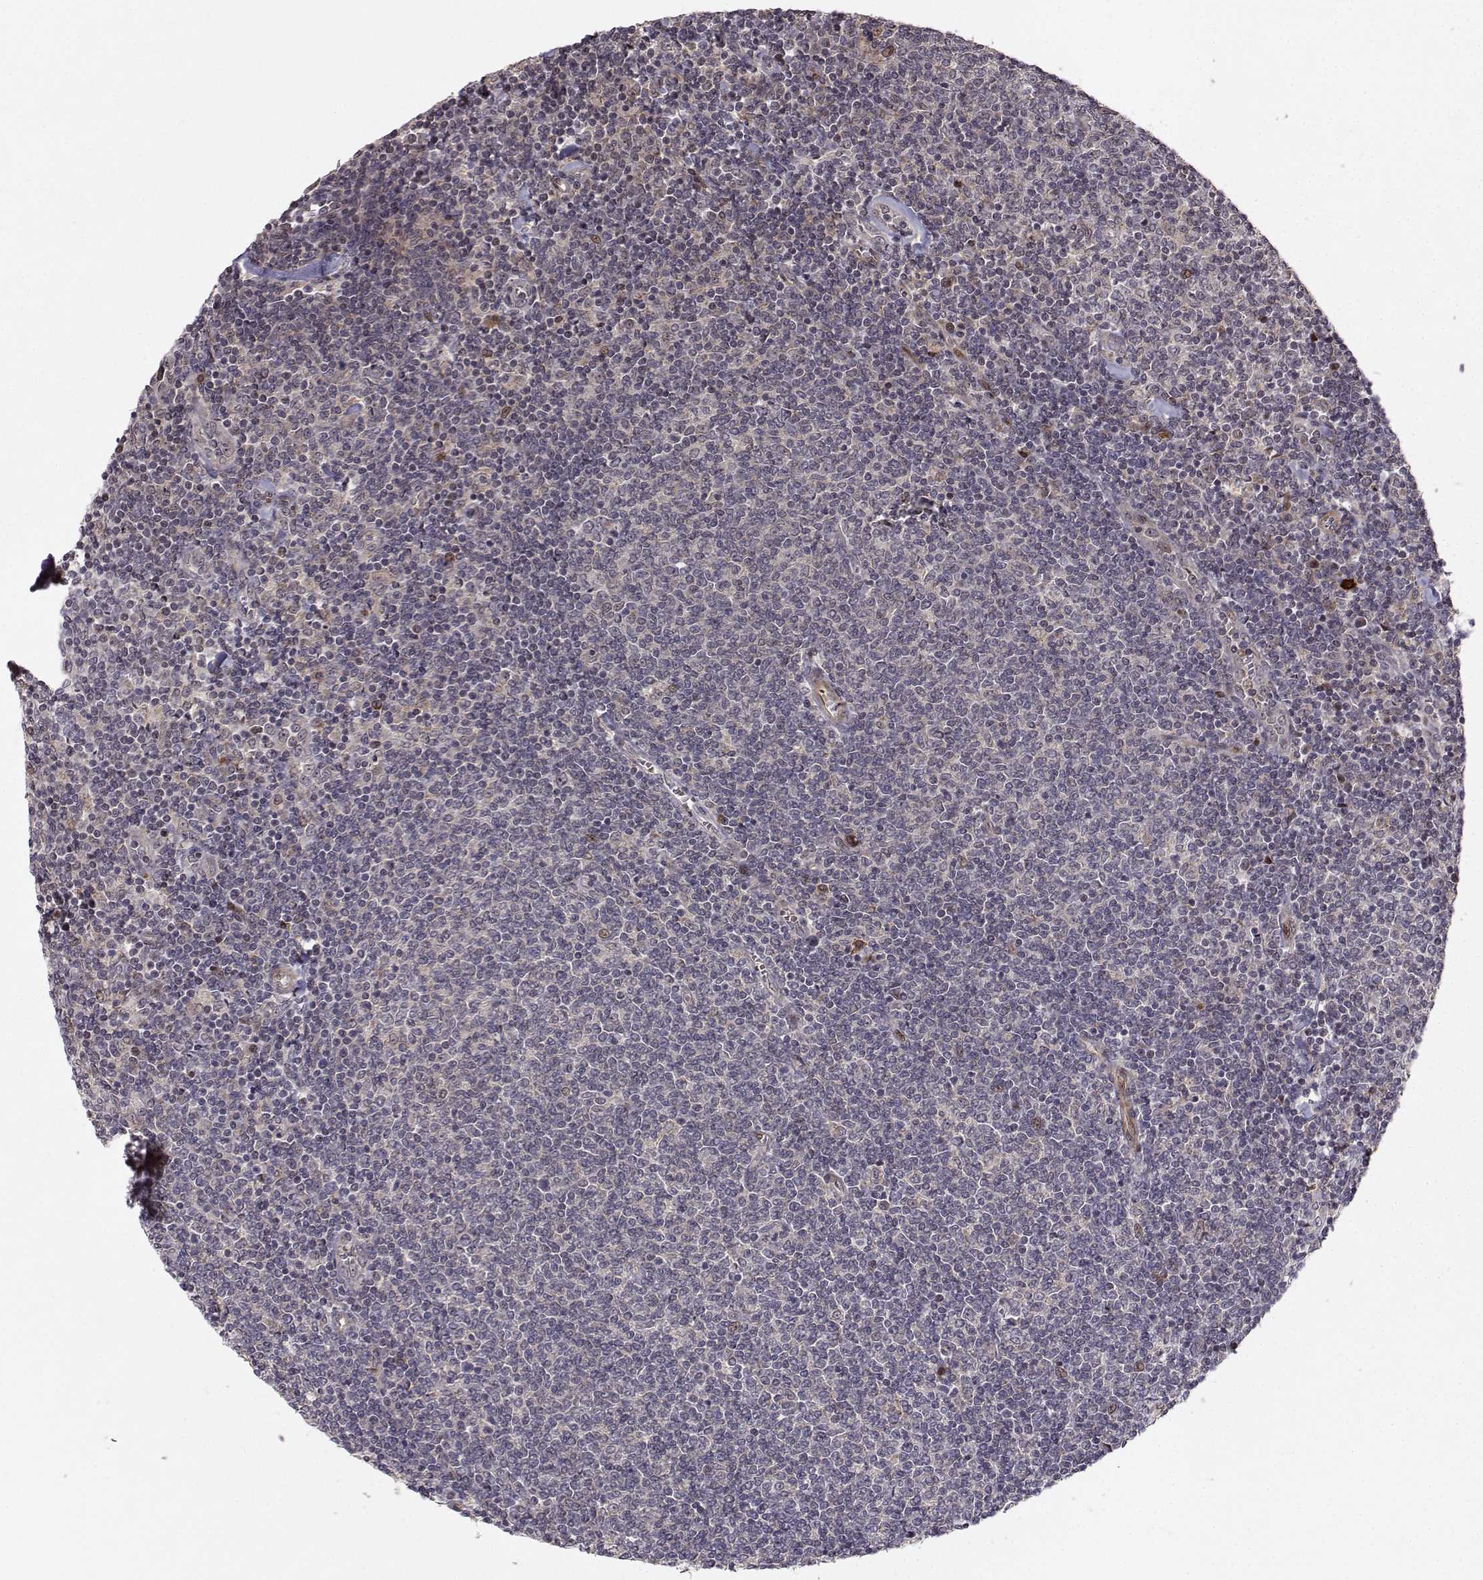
{"staining": {"intensity": "negative", "quantity": "none", "location": "none"}, "tissue": "lymphoma", "cell_type": "Tumor cells", "image_type": "cancer", "snomed": [{"axis": "morphology", "description": "Malignant lymphoma, non-Hodgkin's type, Low grade"}, {"axis": "topography", "description": "Lymph node"}], "caption": "Tumor cells are negative for protein expression in human malignant lymphoma, non-Hodgkin's type (low-grade).", "gene": "APC", "patient": {"sex": "male", "age": 52}}